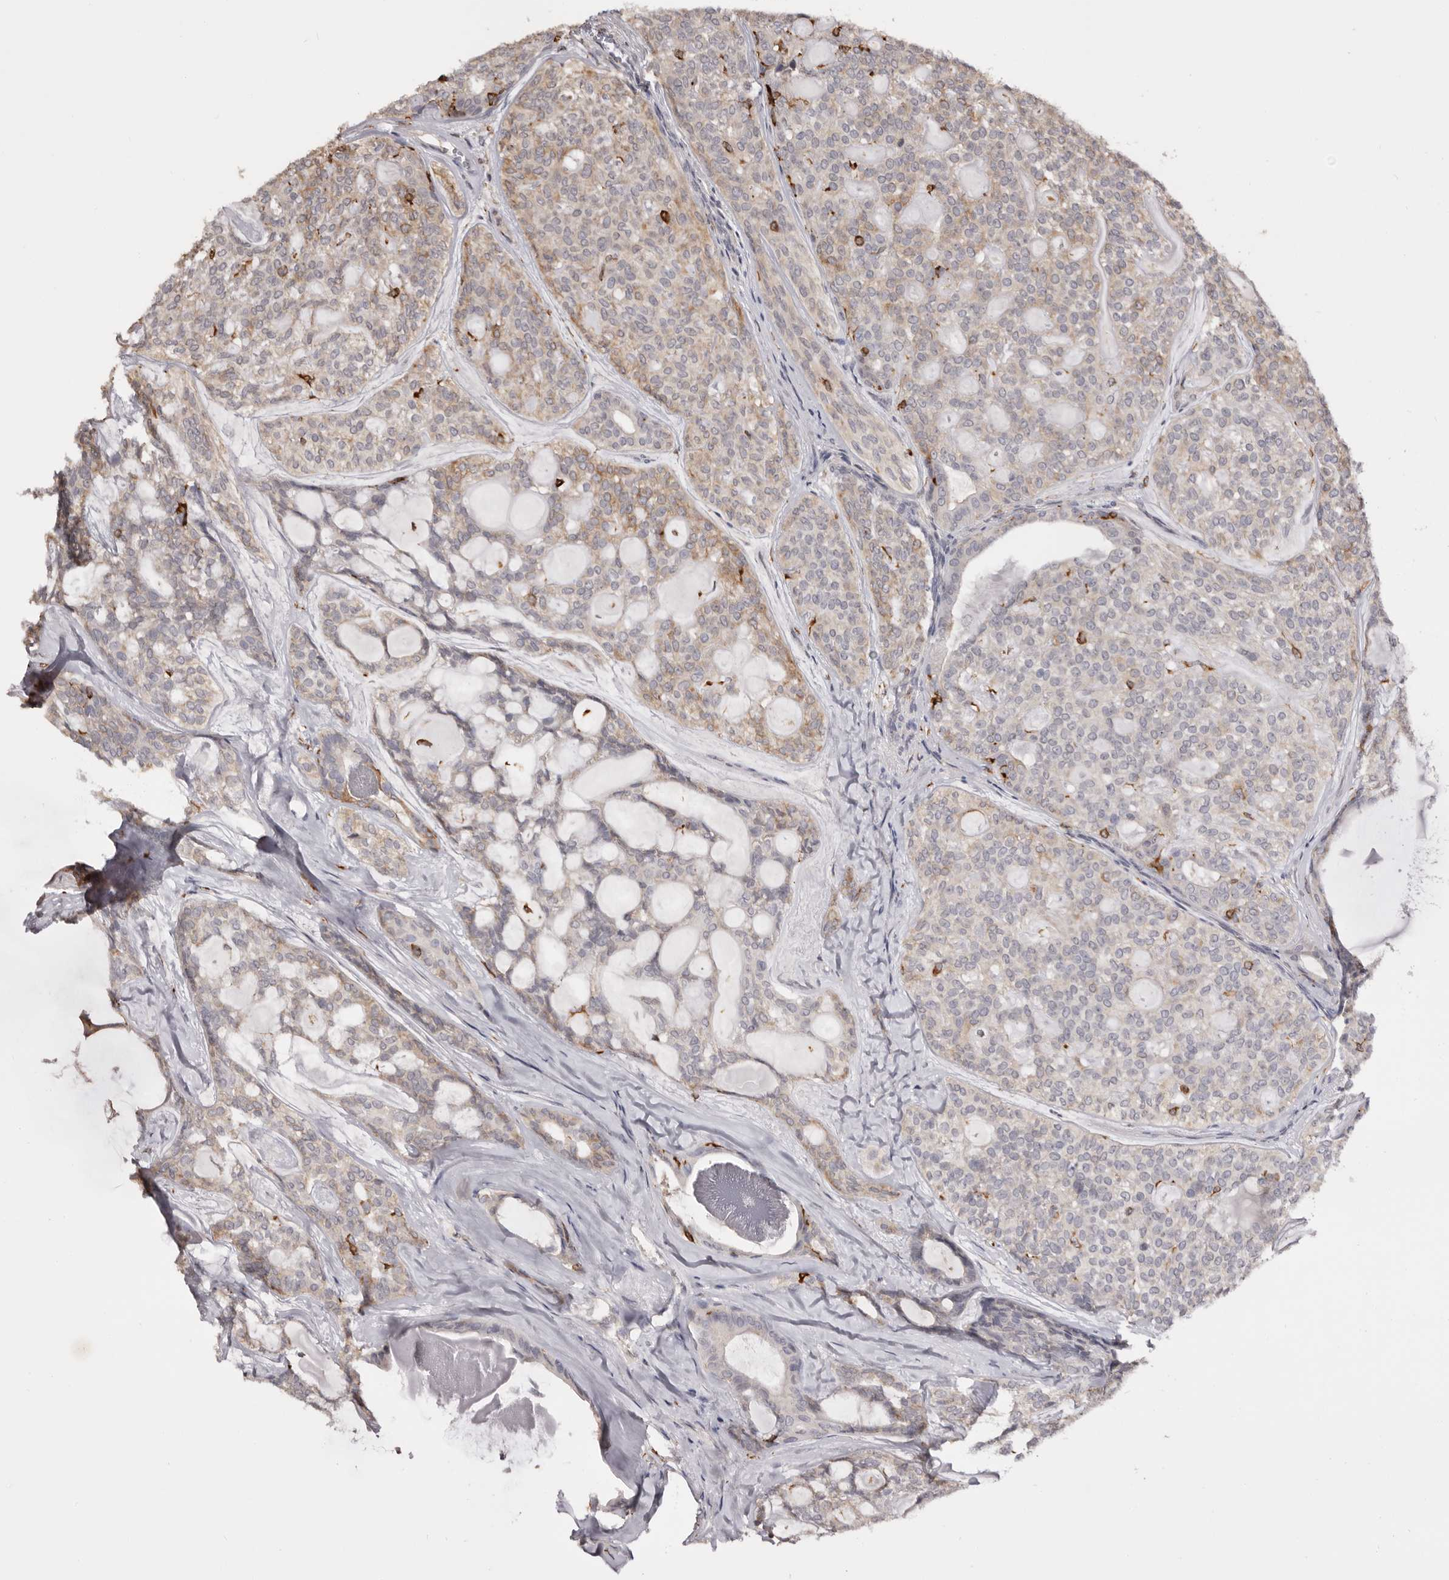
{"staining": {"intensity": "weak", "quantity": "<25%", "location": "cytoplasmic/membranous"}, "tissue": "head and neck cancer", "cell_type": "Tumor cells", "image_type": "cancer", "snomed": [{"axis": "morphology", "description": "Adenocarcinoma, NOS"}, {"axis": "topography", "description": "Head-Neck"}], "caption": "A high-resolution photomicrograph shows IHC staining of head and neck adenocarcinoma, which reveals no significant expression in tumor cells. The staining is performed using DAB brown chromogen with nuclei counter-stained in using hematoxylin.", "gene": "TNNI1", "patient": {"sex": "male", "age": 66}}